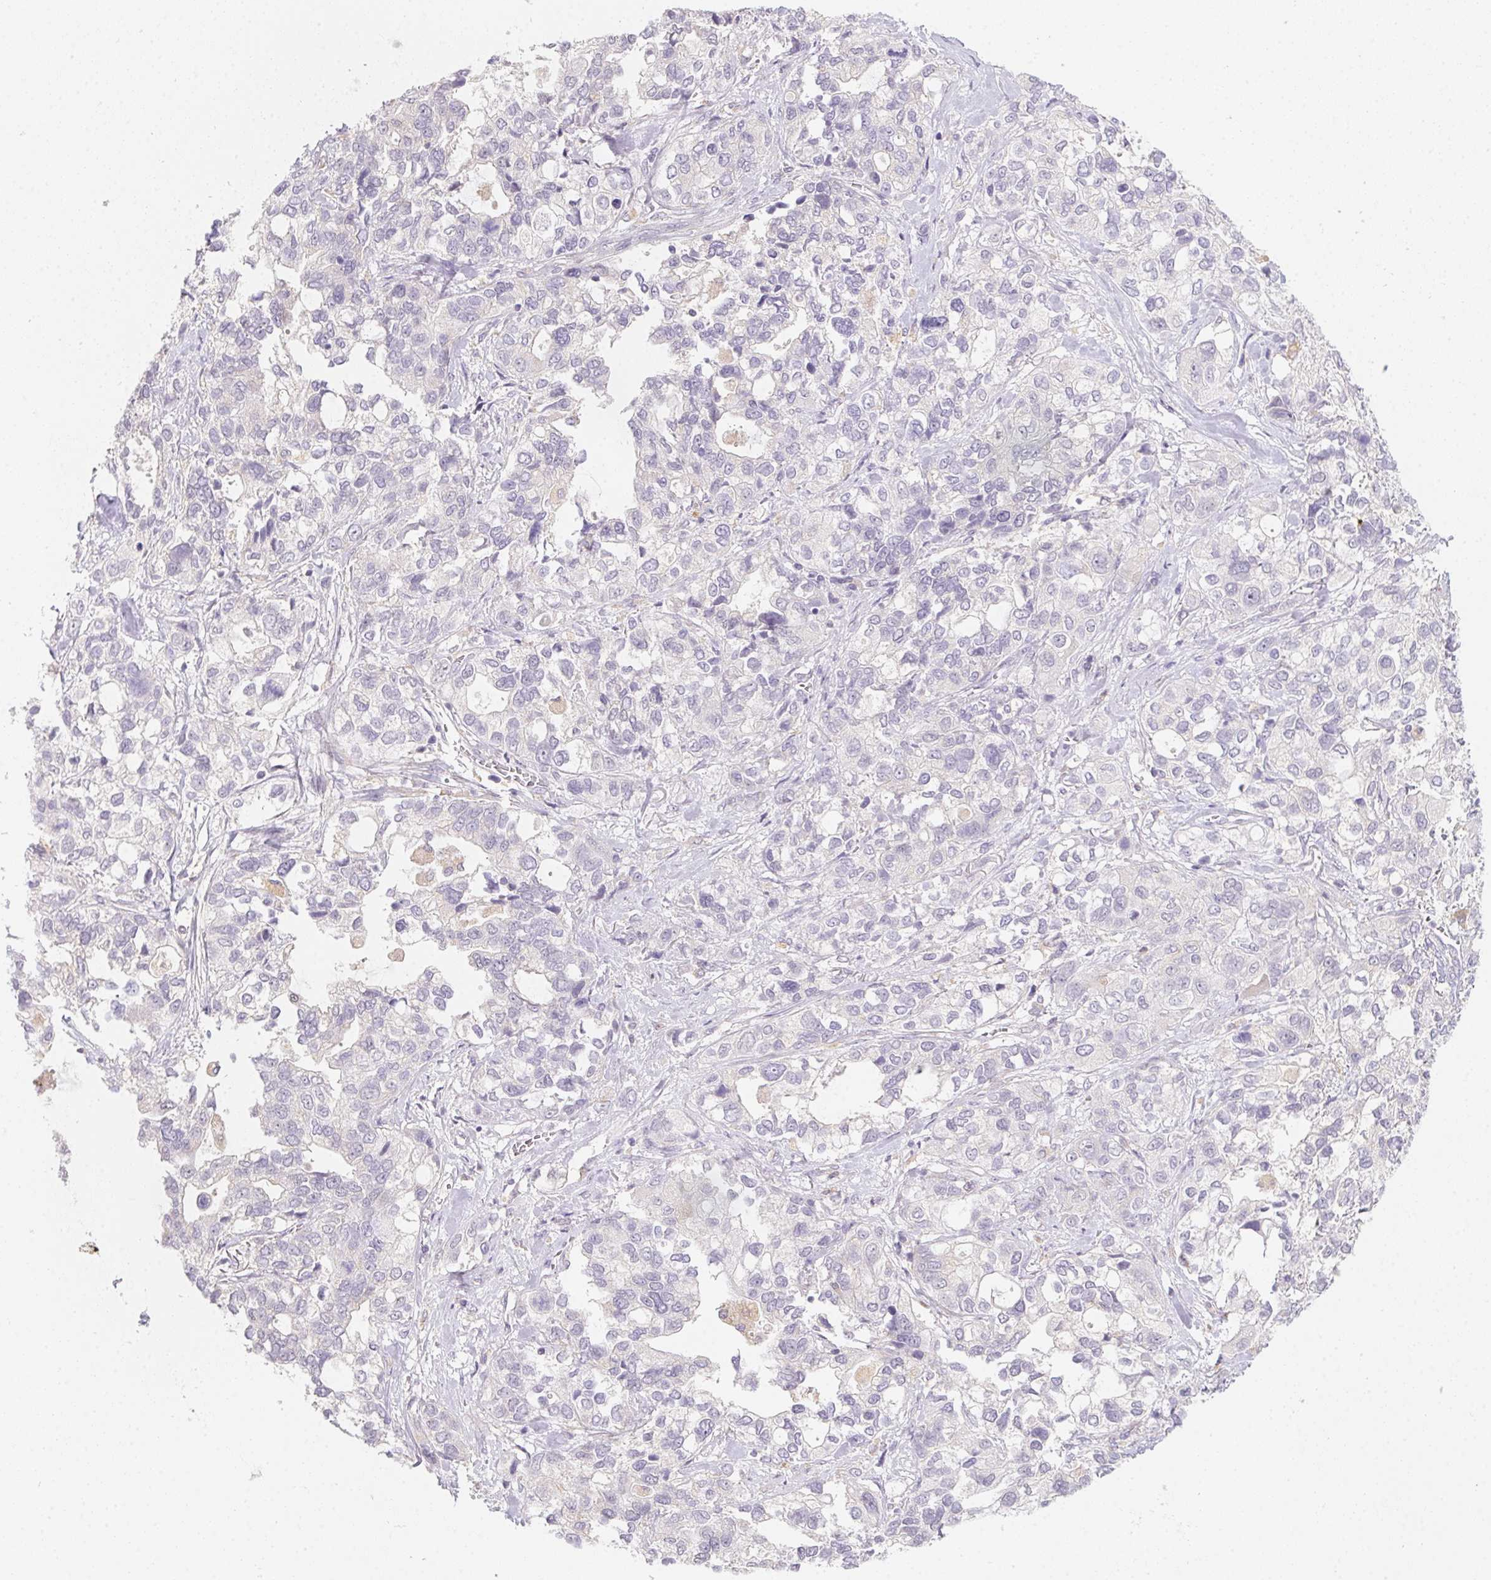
{"staining": {"intensity": "negative", "quantity": "none", "location": "none"}, "tissue": "stomach cancer", "cell_type": "Tumor cells", "image_type": "cancer", "snomed": [{"axis": "morphology", "description": "Adenocarcinoma, NOS"}, {"axis": "topography", "description": "Stomach, upper"}], "caption": "High power microscopy image of an immunohistochemistry (IHC) histopathology image of stomach cancer (adenocarcinoma), revealing no significant positivity in tumor cells.", "gene": "SLC6A18", "patient": {"sex": "female", "age": 81}}